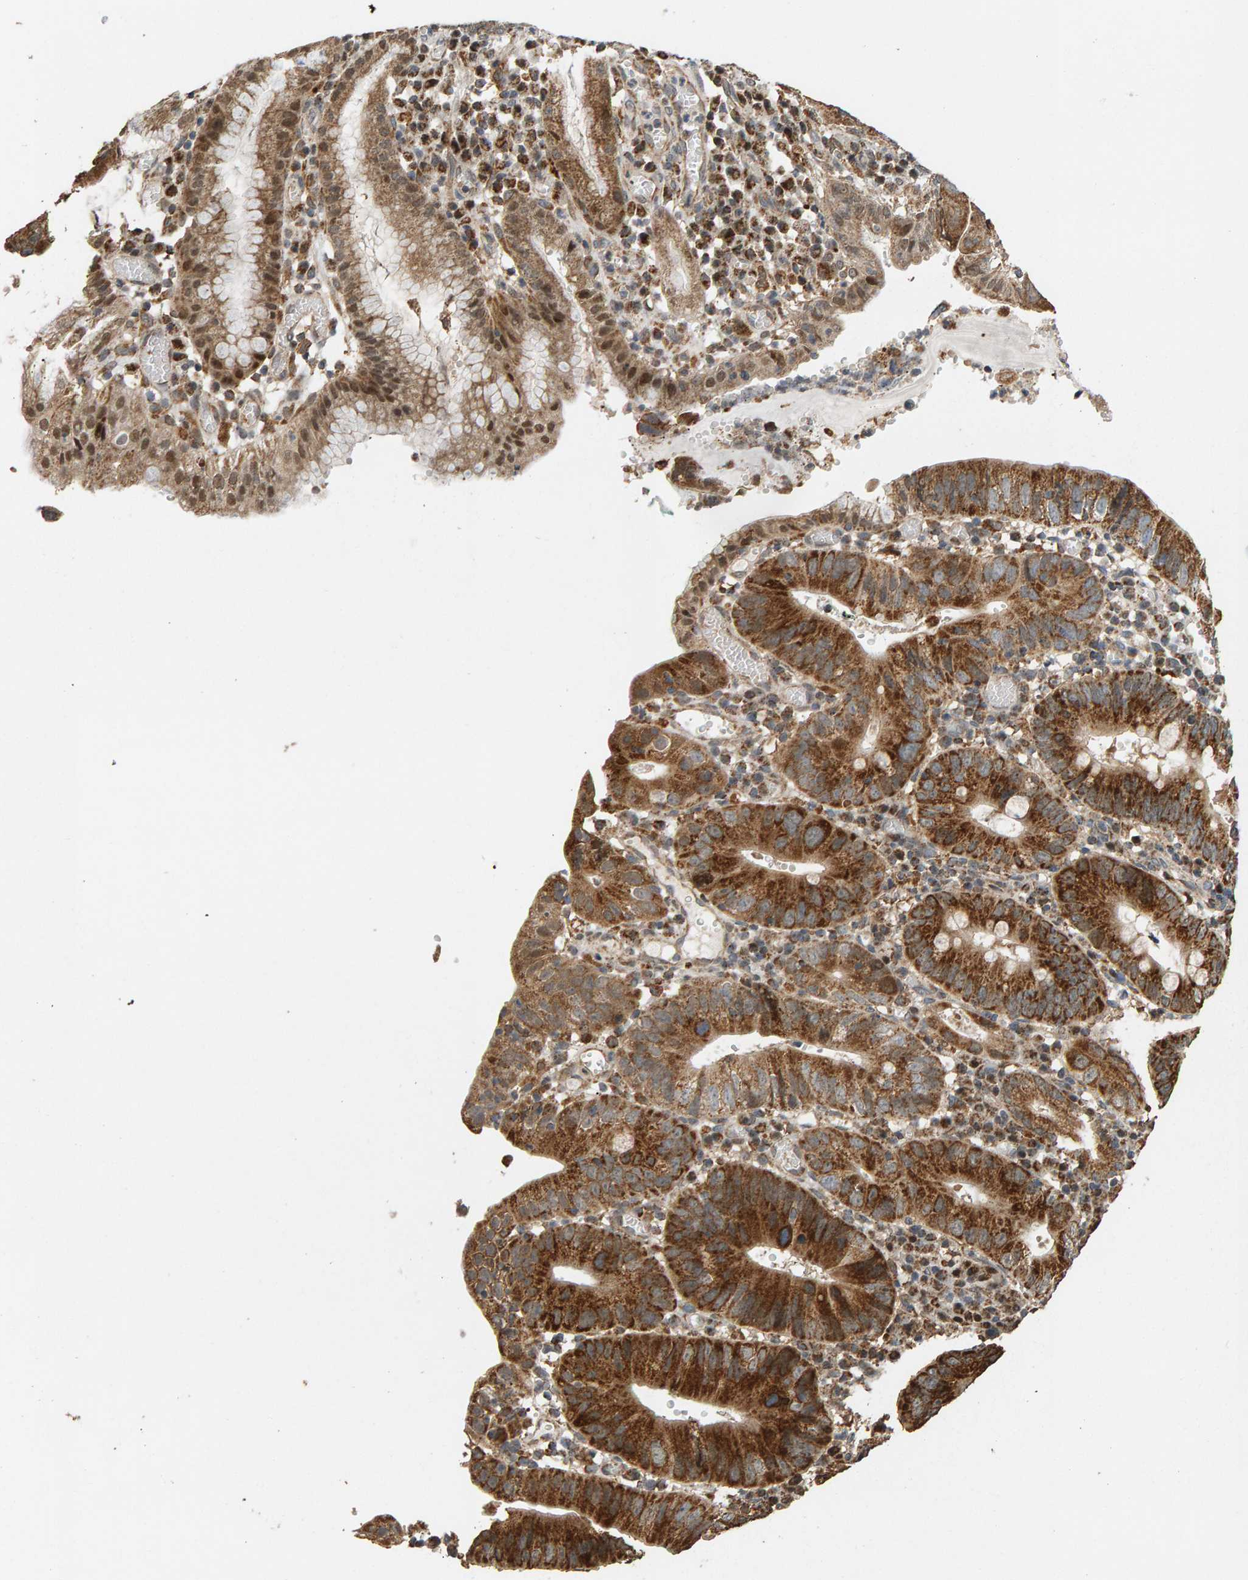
{"staining": {"intensity": "strong", "quantity": ">75%", "location": "cytoplasmic/membranous"}, "tissue": "stomach cancer", "cell_type": "Tumor cells", "image_type": "cancer", "snomed": [{"axis": "morphology", "description": "Adenocarcinoma, NOS"}, {"axis": "topography", "description": "Stomach"}], "caption": "The micrograph displays staining of stomach adenocarcinoma, revealing strong cytoplasmic/membranous protein expression (brown color) within tumor cells. Nuclei are stained in blue.", "gene": "GSTK1", "patient": {"sex": "male", "age": 59}}